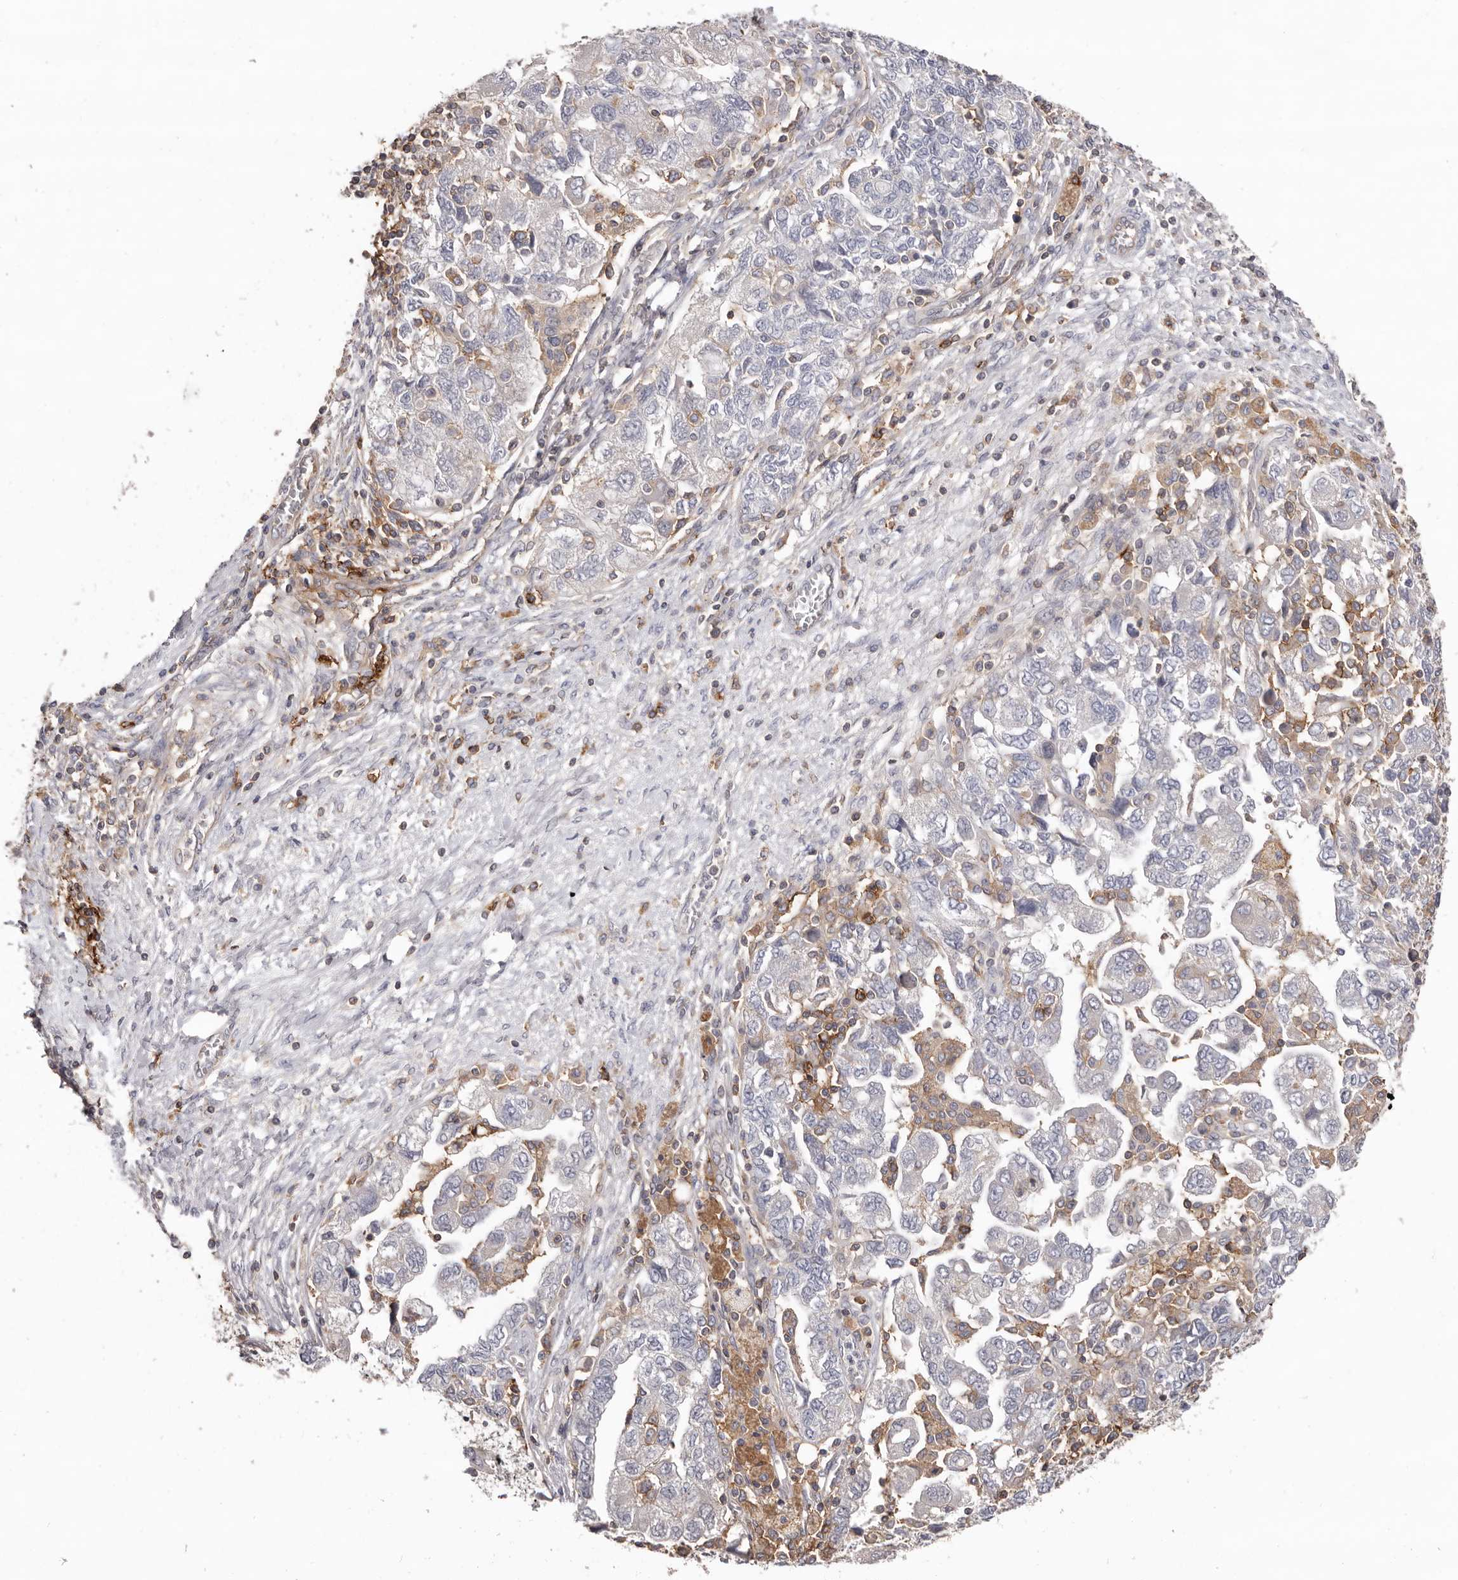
{"staining": {"intensity": "negative", "quantity": "none", "location": "none"}, "tissue": "ovarian cancer", "cell_type": "Tumor cells", "image_type": "cancer", "snomed": [{"axis": "morphology", "description": "Carcinoma, NOS"}, {"axis": "morphology", "description": "Cystadenocarcinoma, serous, NOS"}, {"axis": "topography", "description": "Ovary"}], "caption": "Ovarian cancer was stained to show a protein in brown. There is no significant staining in tumor cells.", "gene": "MMACHC", "patient": {"sex": "female", "age": 69}}